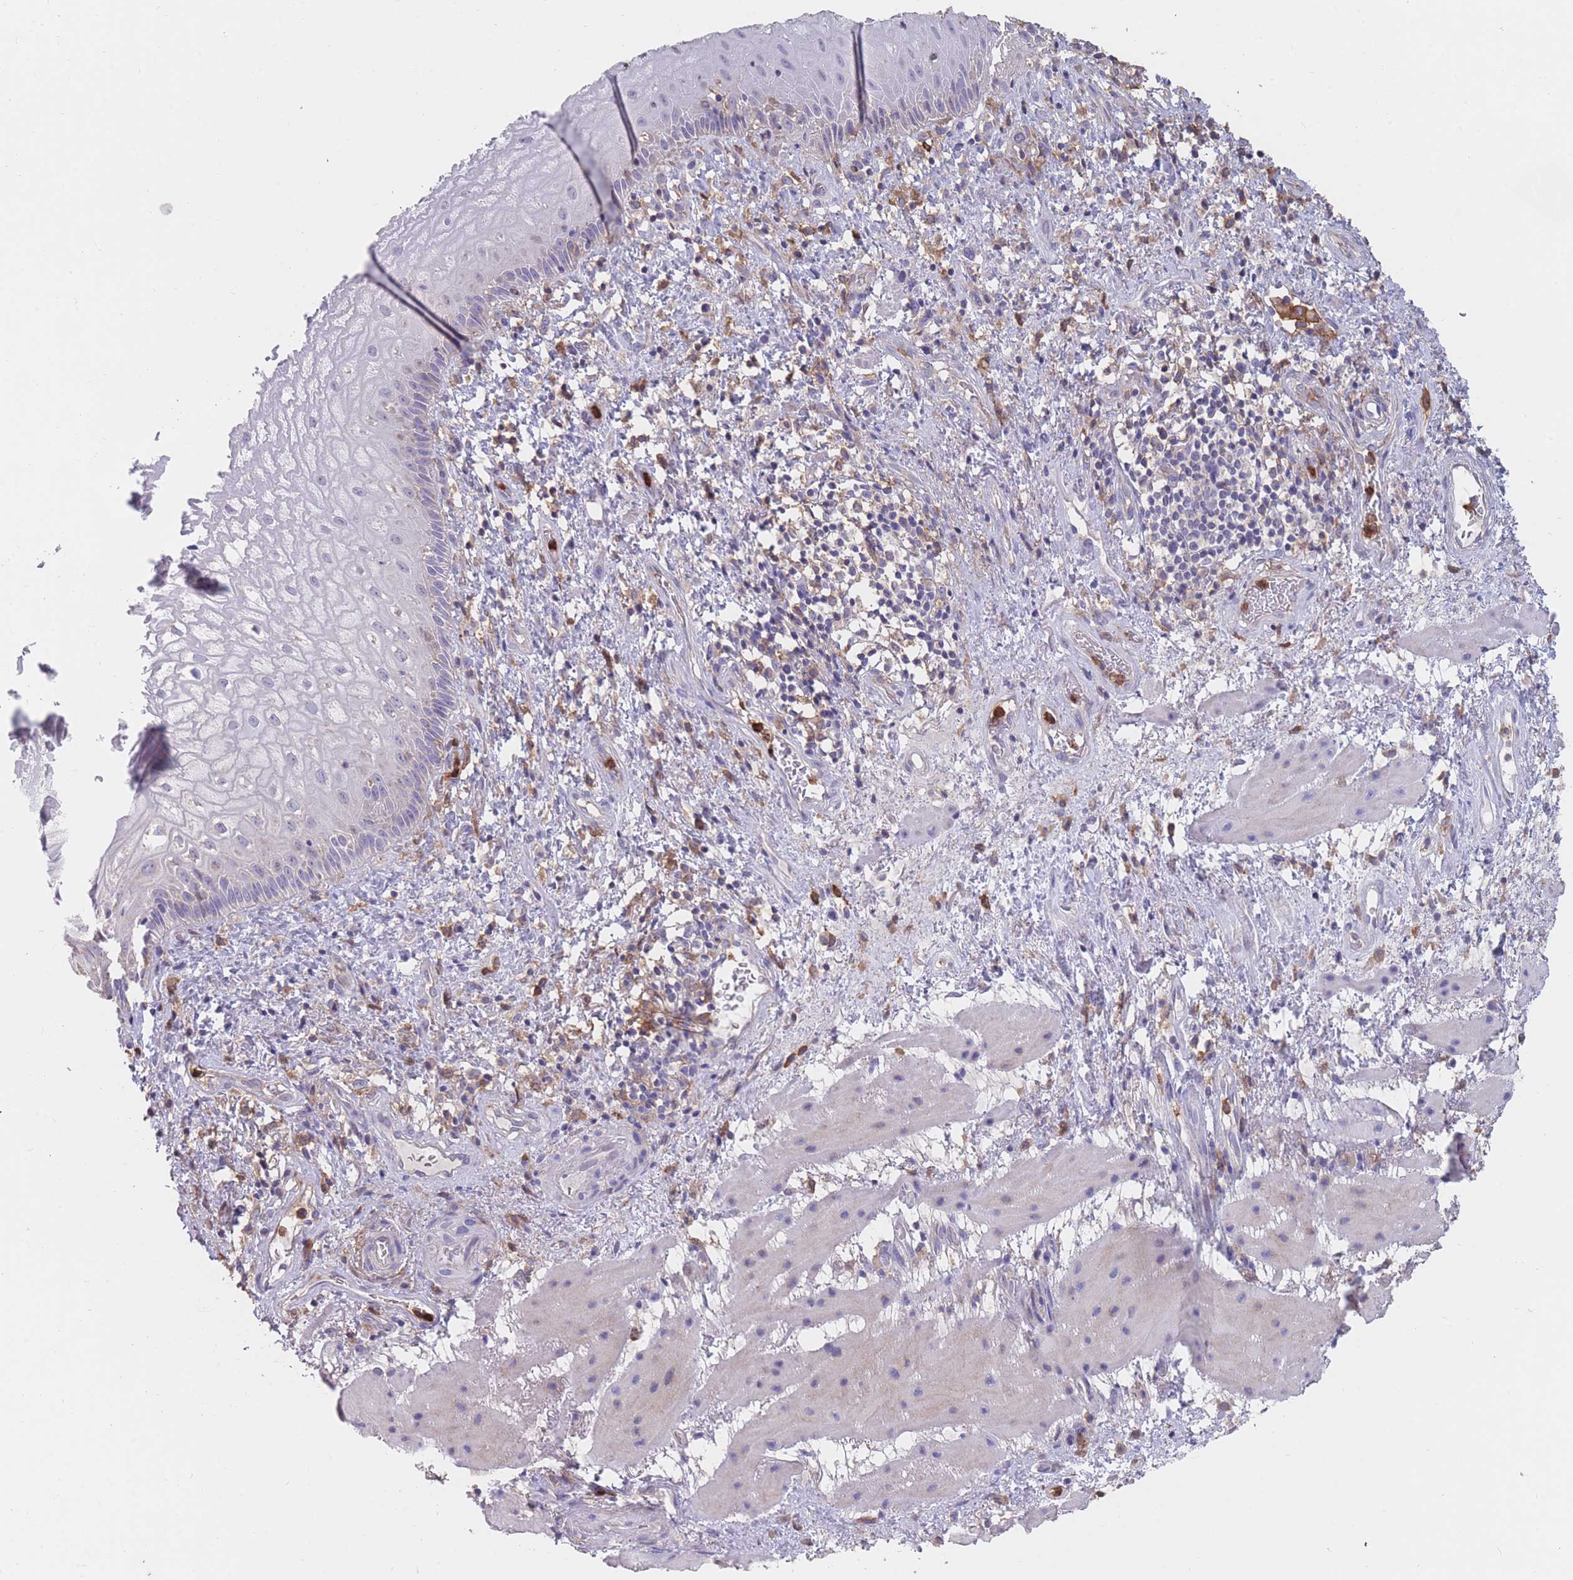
{"staining": {"intensity": "negative", "quantity": "none", "location": "none"}, "tissue": "esophagus", "cell_type": "Squamous epithelial cells", "image_type": "normal", "snomed": [{"axis": "morphology", "description": "Normal tissue, NOS"}, {"axis": "topography", "description": "Esophagus"}], "caption": "This is an immunohistochemistry histopathology image of benign human esophagus. There is no staining in squamous epithelial cells.", "gene": "CLEC12A", "patient": {"sex": "female", "age": 75}}